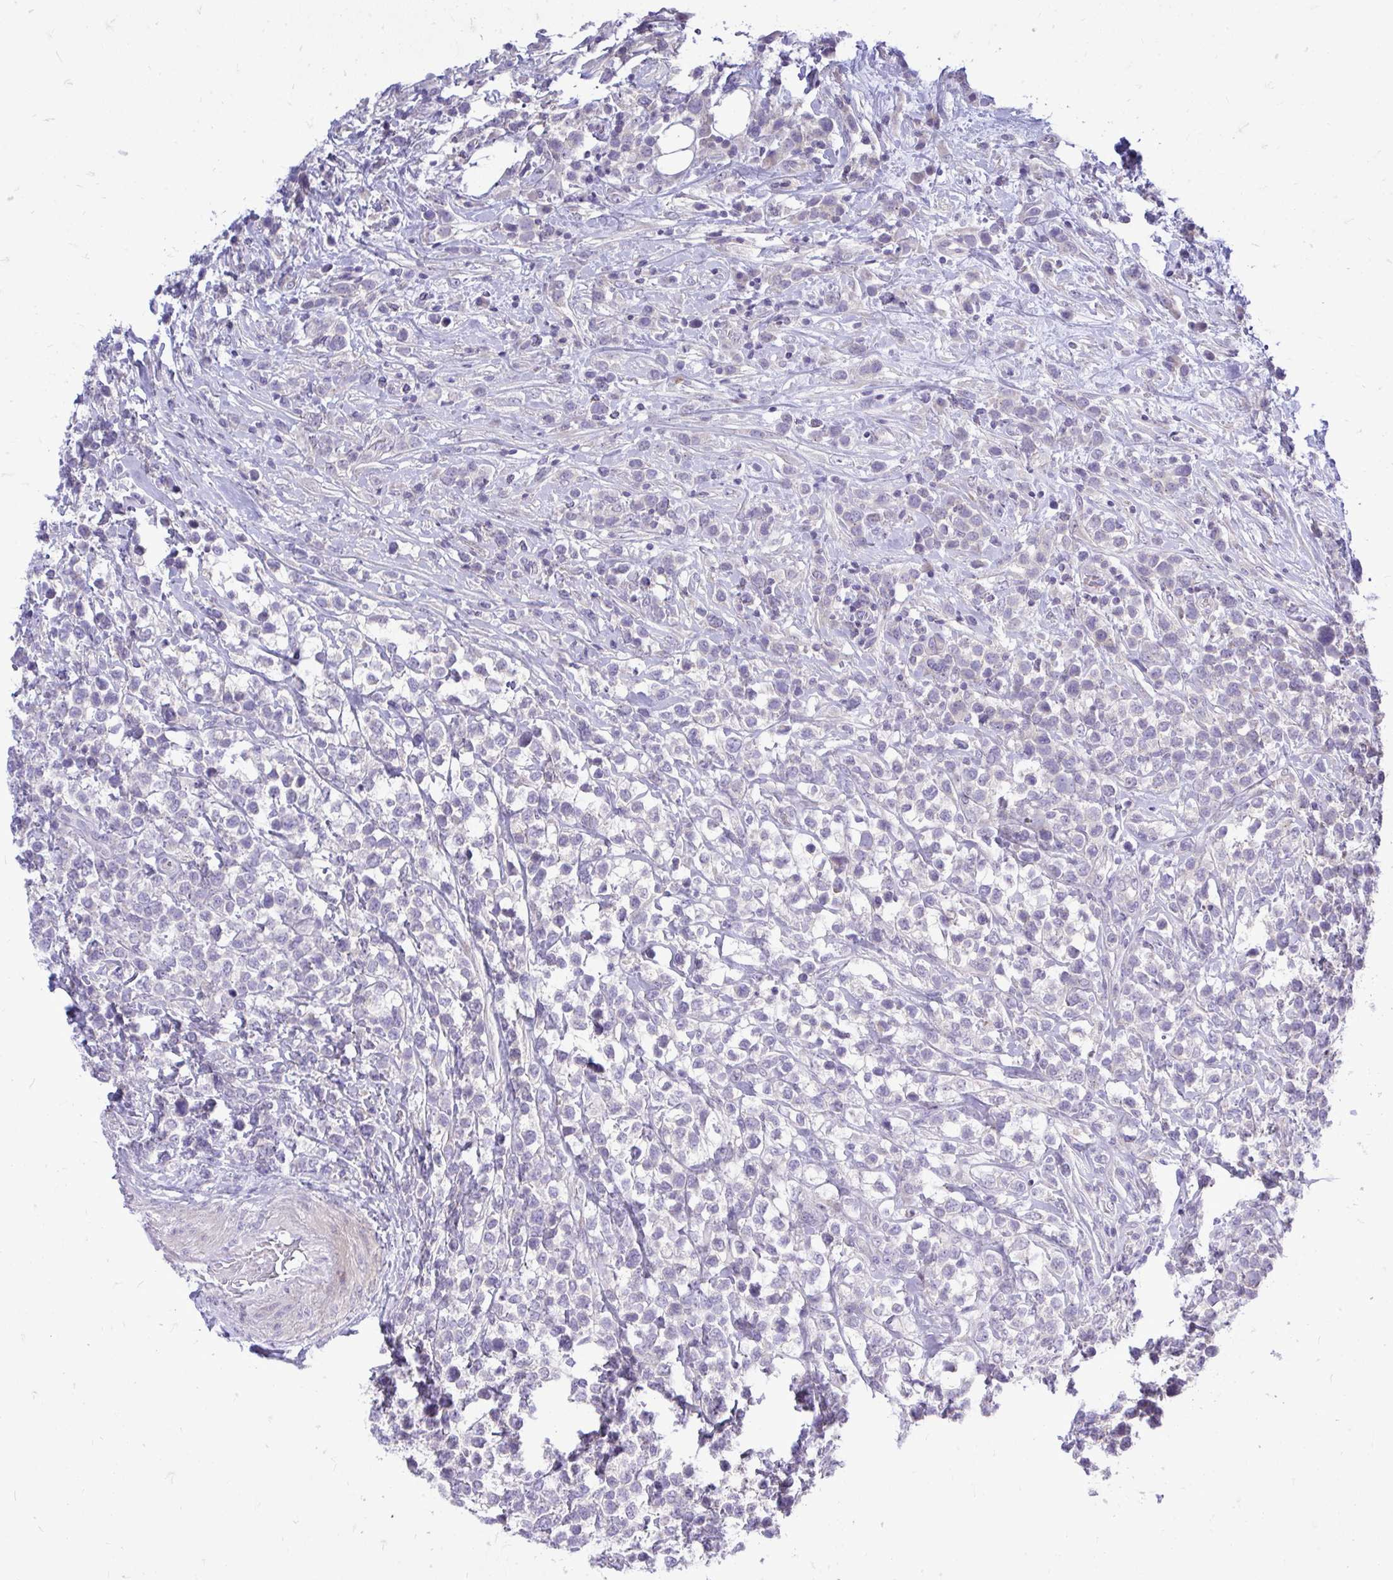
{"staining": {"intensity": "negative", "quantity": "none", "location": "none"}, "tissue": "lymphoma", "cell_type": "Tumor cells", "image_type": "cancer", "snomed": [{"axis": "morphology", "description": "Malignant lymphoma, non-Hodgkin's type, High grade"}, {"axis": "topography", "description": "Soft tissue"}], "caption": "A photomicrograph of human lymphoma is negative for staining in tumor cells.", "gene": "OR8D1", "patient": {"sex": "female", "age": 56}}